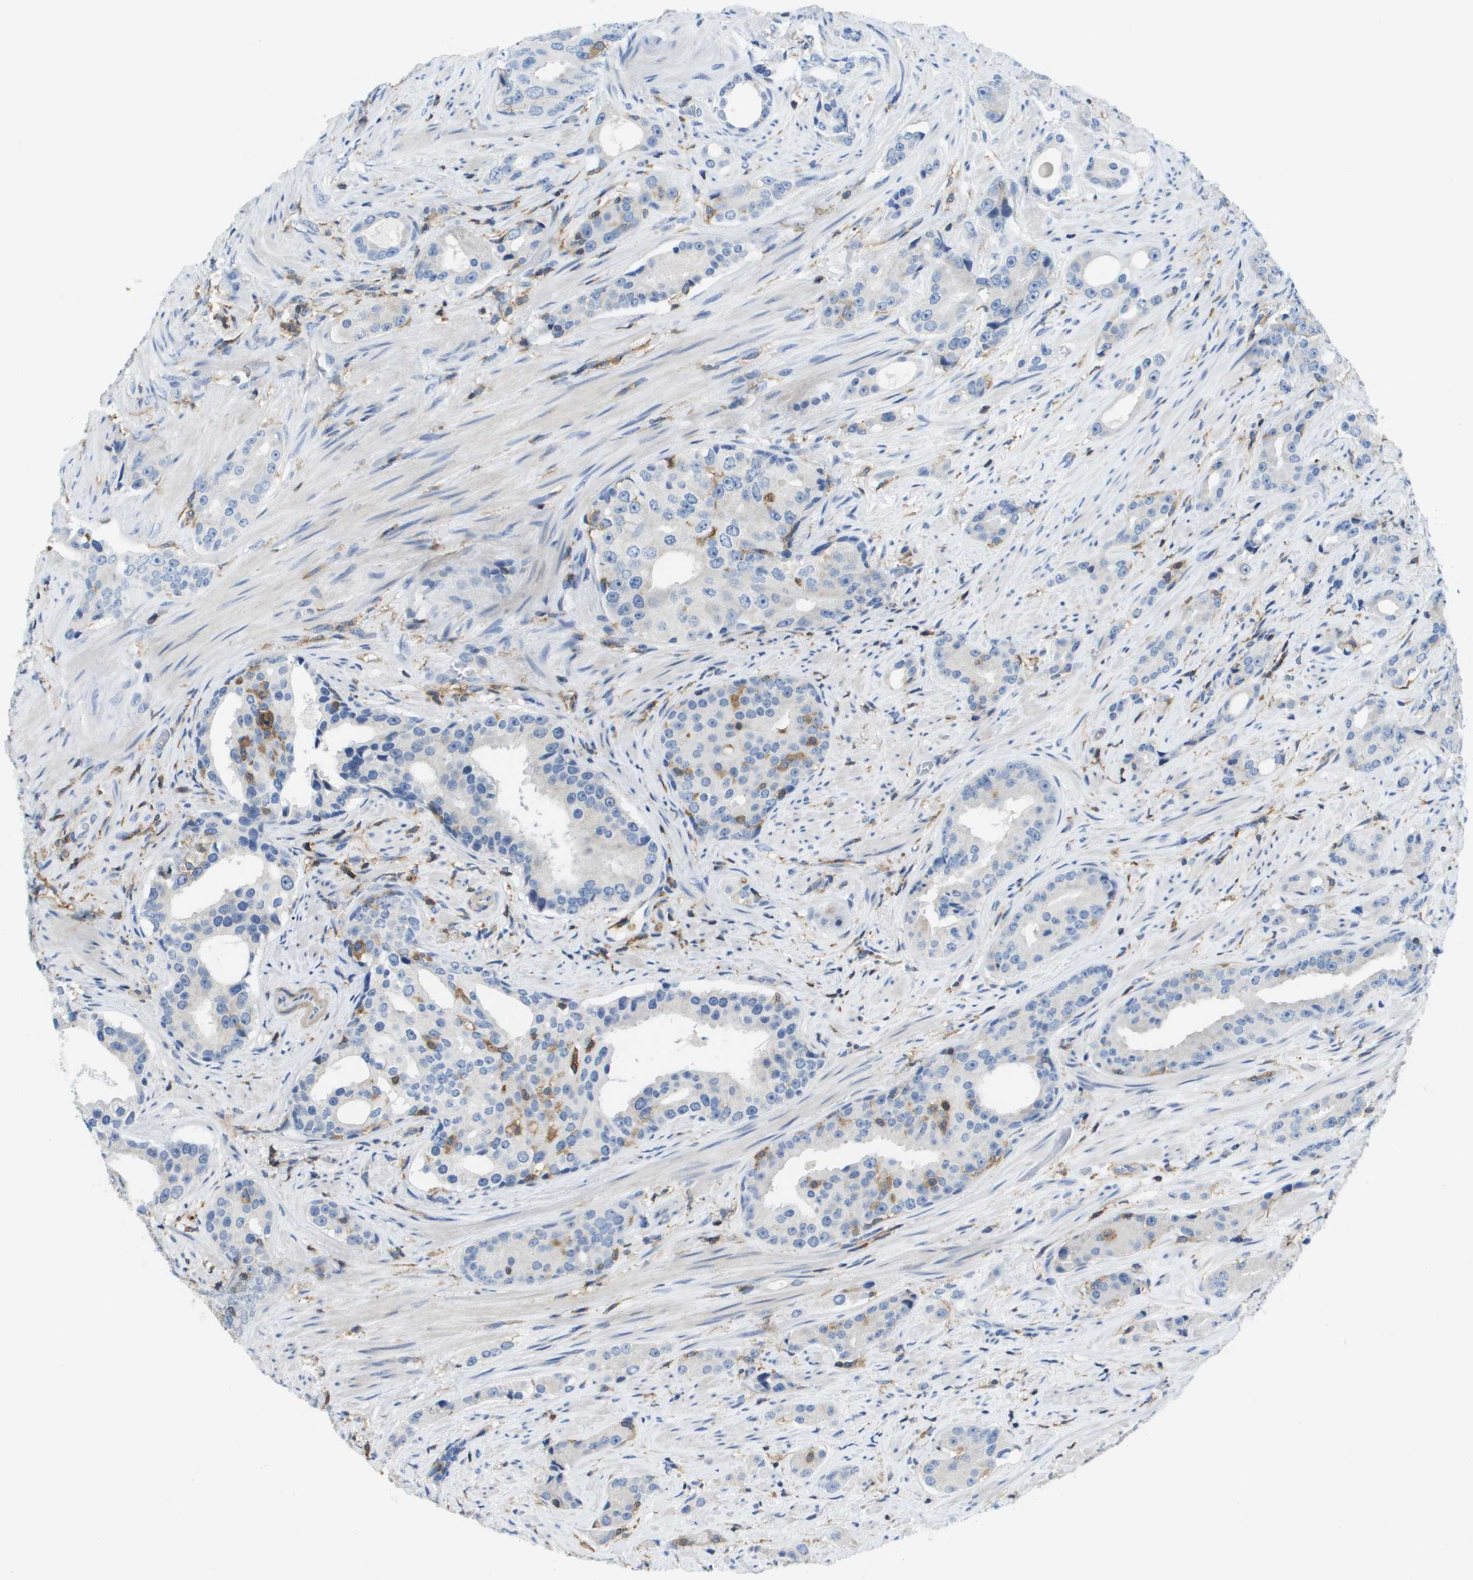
{"staining": {"intensity": "negative", "quantity": "none", "location": "none"}, "tissue": "prostate cancer", "cell_type": "Tumor cells", "image_type": "cancer", "snomed": [{"axis": "morphology", "description": "Adenocarcinoma, High grade"}, {"axis": "topography", "description": "Prostate"}], "caption": "Immunohistochemistry (IHC) of human prostate cancer (adenocarcinoma (high-grade)) demonstrates no positivity in tumor cells.", "gene": "RCSD1", "patient": {"sex": "male", "age": 71}}